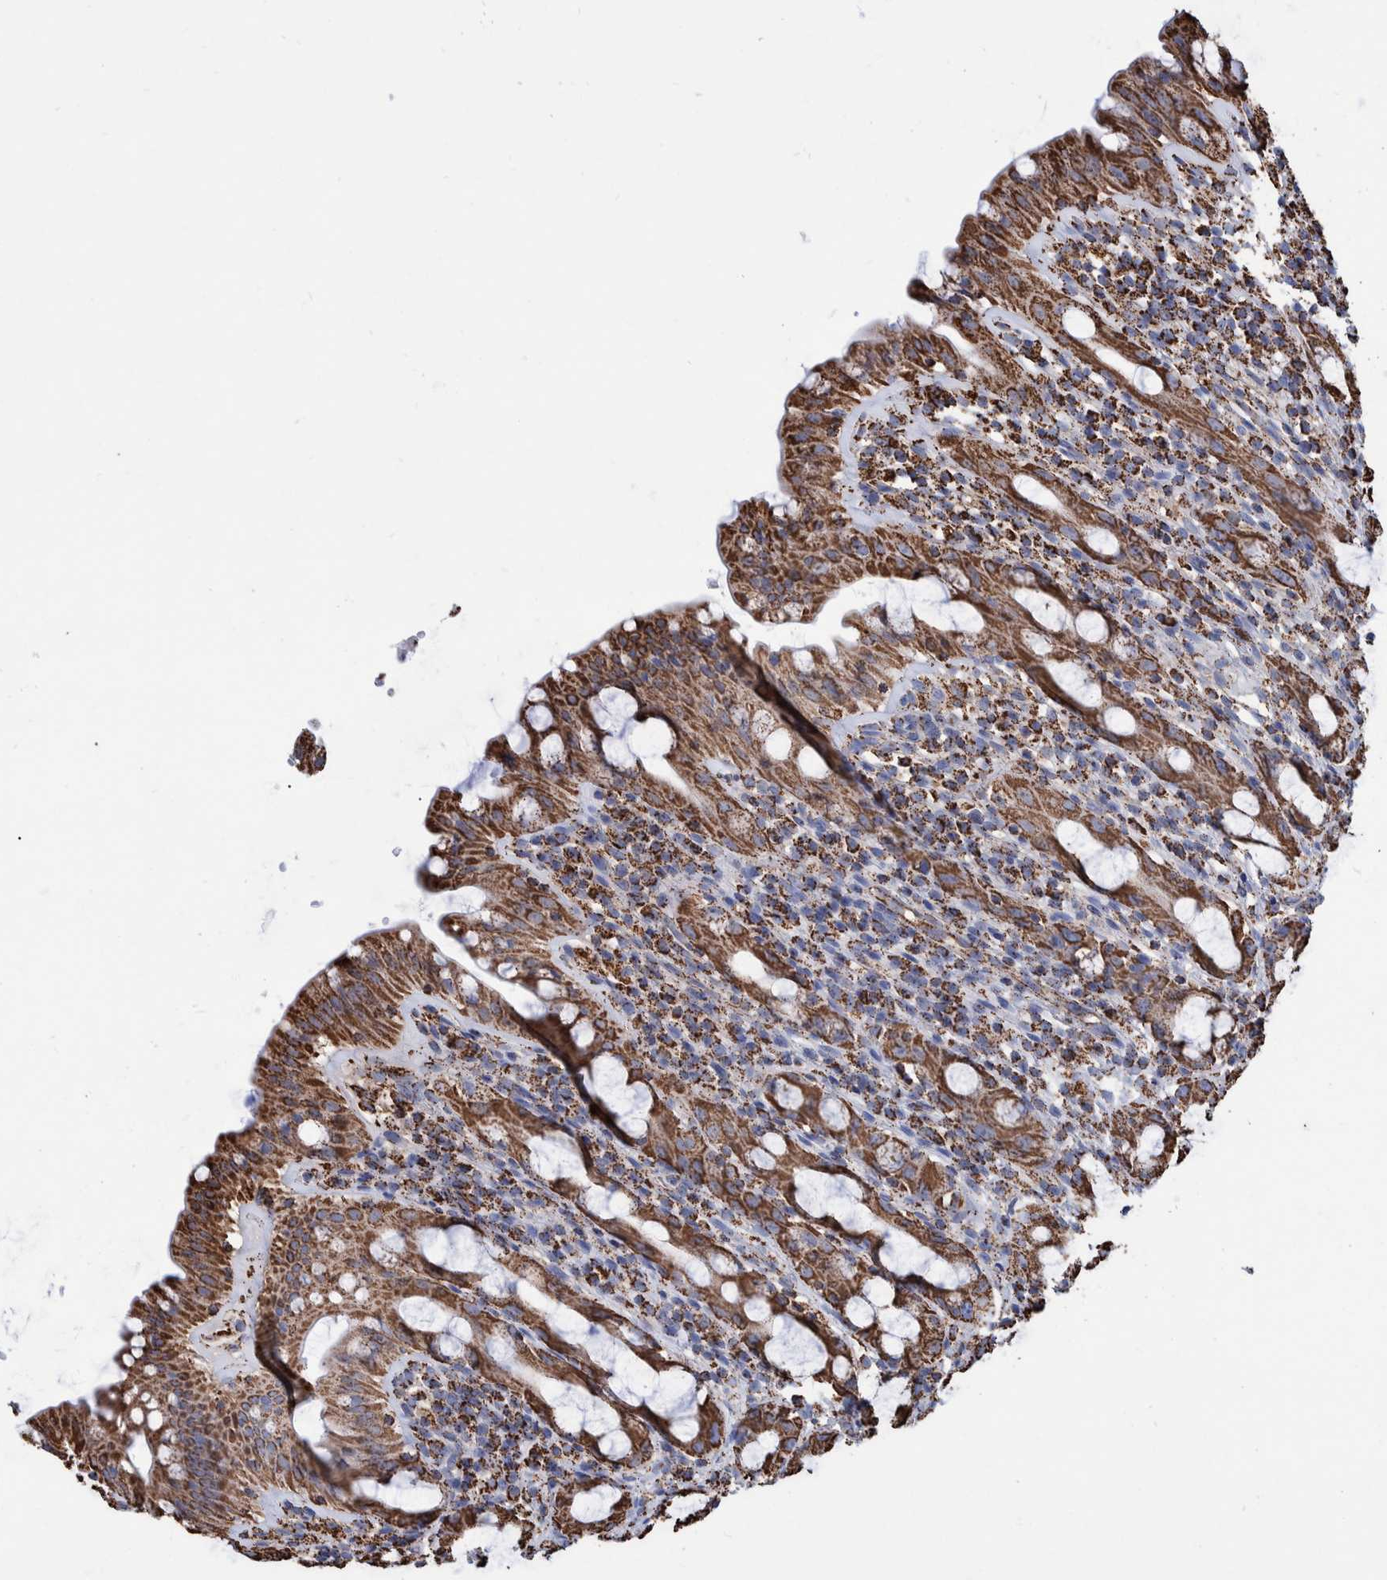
{"staining": {"intensity": "strong", "quantity": ">75%", "location": "cytoplasmic/membranous"}, "tissue": "rectum", "cell_type": "Glandular cells", "image_type": "normal", "snomed": [{"axis": "morphology", "description": "Normal tissue, NOS"}, {"axis": "topography", "description": "Rectum"}], "caption": "DAB immunohistochemical staining of normal rectum displays strong cytoplasmic/membranous protein expression in approximately >75% of glandular cells.", "gene": "VPS26C", "patient": {"sex": "male", "age": 44}}